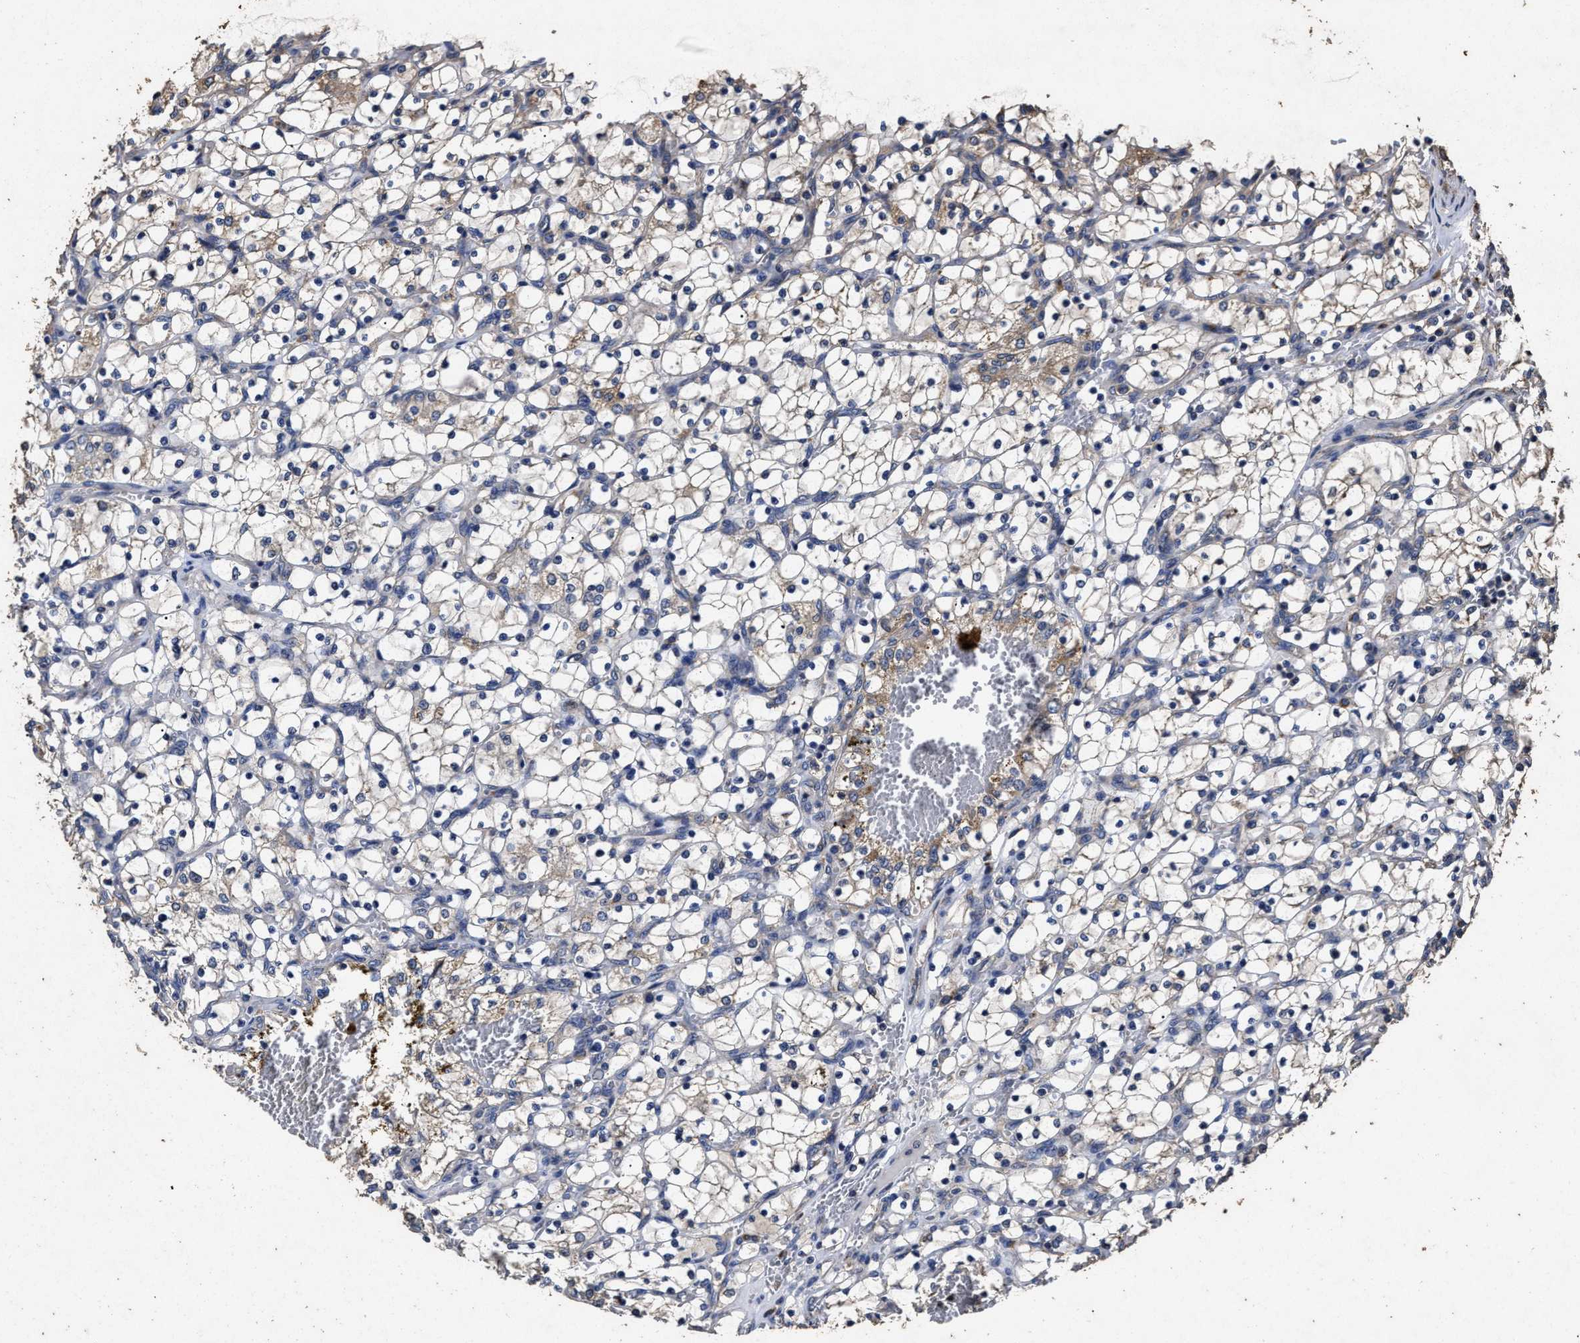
{"staining": {"intensity": "negative", "quantity": "none", "location": "none"}, "tissue": "renal cancer", "cell_type": "Tumor cells", "image_type": "cancer", "snomed": [{"axis": "morphology", "description": "Adenocarcinoma, NOS"}, {"axis": "topography", "description": "Kidney"}], "caption": "Immunohistochemistry (IHC) image of neoplastic tissue: renal cancer (adenocarcinoma) stained with DAB (3,3'-diaminobenzidine) demonstrates no significant protein expression in tumor cells. (DAB immunohistochemistry with hematoxylin counter stain).", "gene": "PPM1K", "patient": {"sex": "female", "age": 69}}